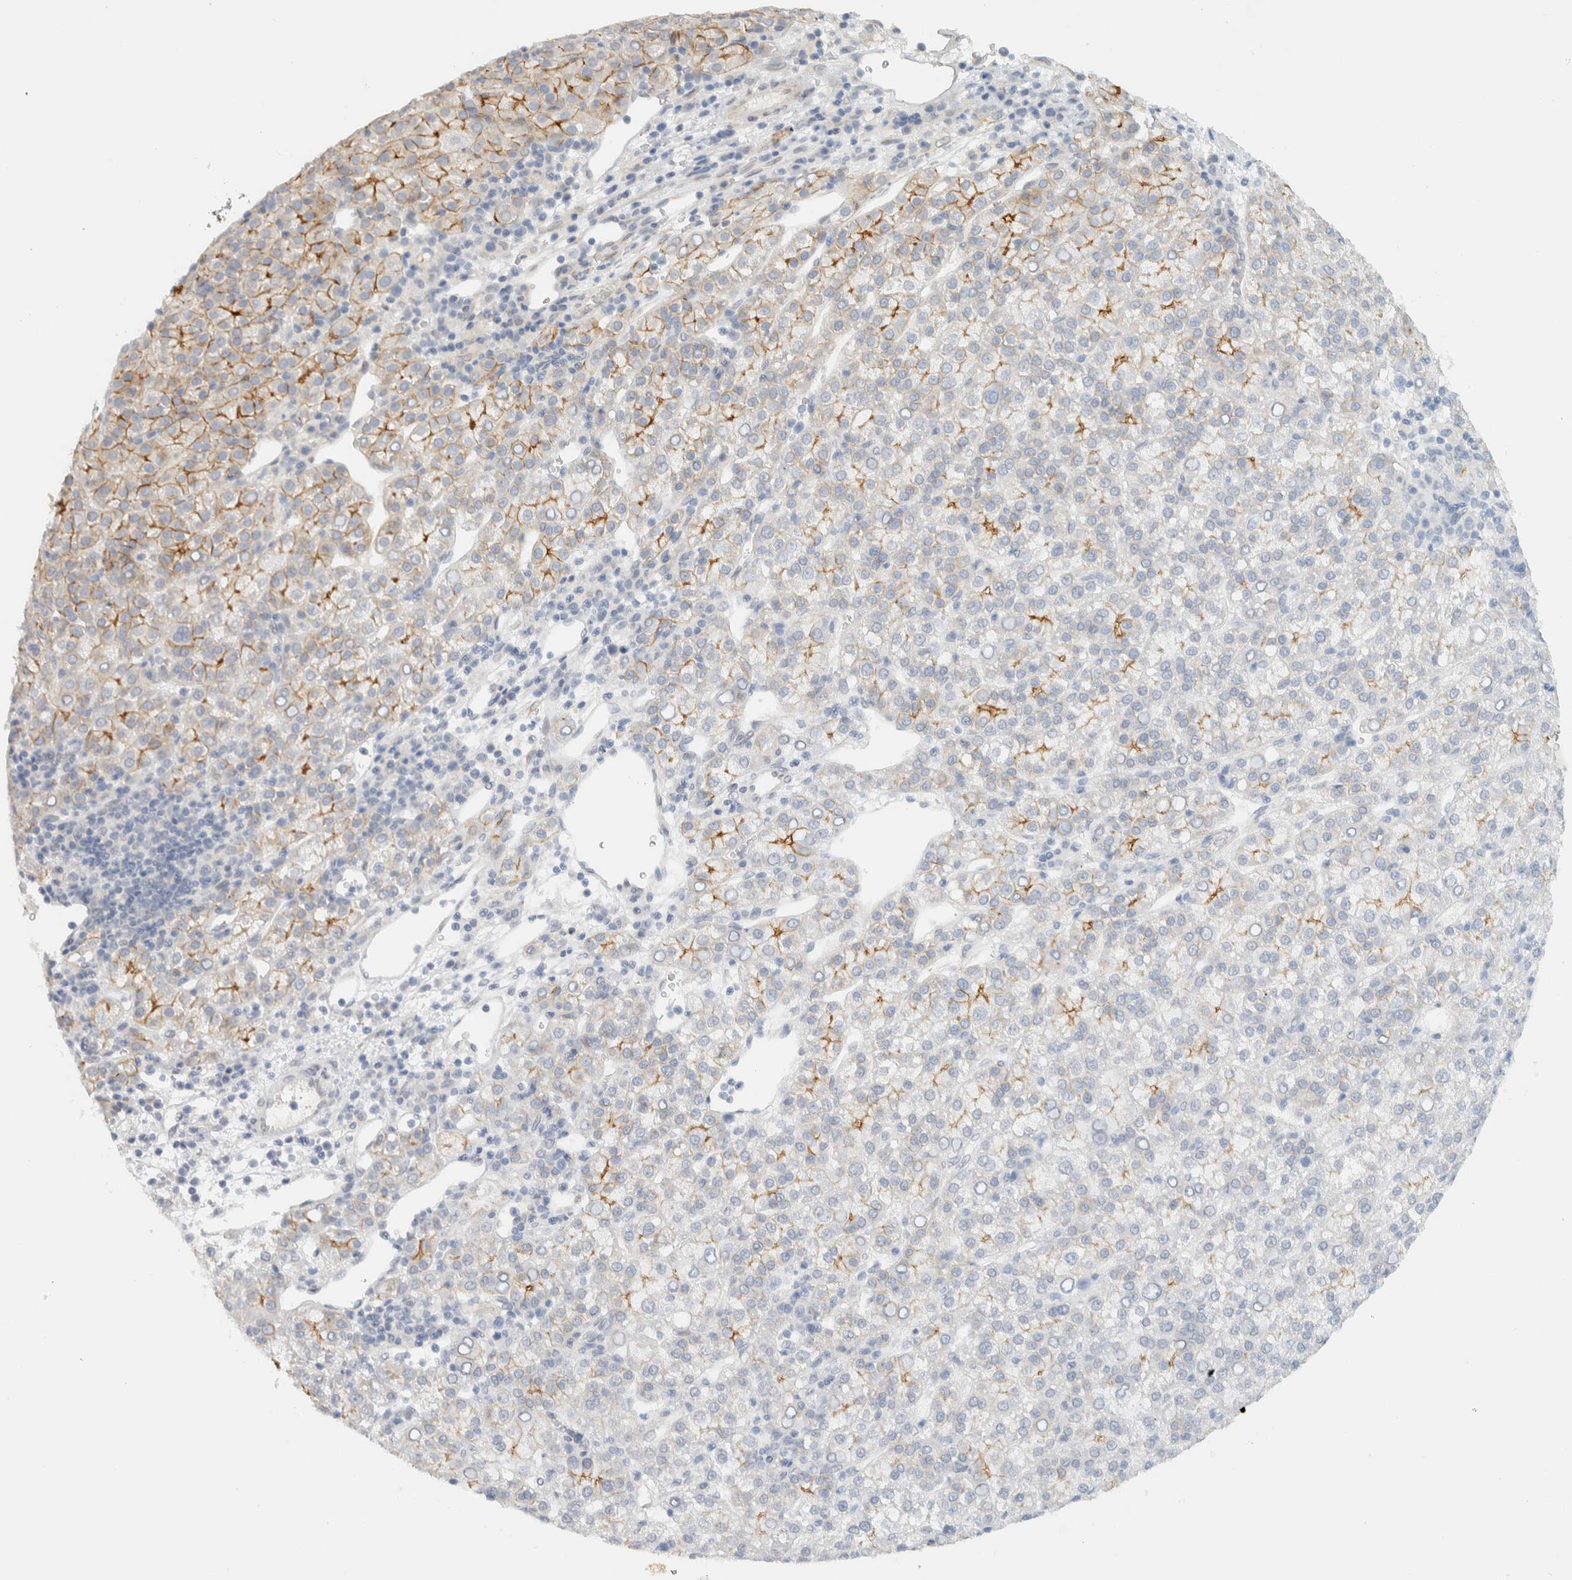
{"staining": {"intensity": "moderate", "quantity": "<25%", "location": "cytoplasmic/membranous"}, "tissue": "liver cancer", "cell_type": "Tumor cells", "image_type": "cancer", "snomed": [{"axis": "morphology", "description": "Carcinoma, Hepatocellular, NOS"}, {"axis": "topography", "description": "Liver"}], "caption": "Moderate cytoplasmic/membranous protein expression is present in about <25% of tumor cells in liver hepatocellular carcinoma.", "gene": "C1QTNF12", "patient": {"sex": "female", "age": 58}}